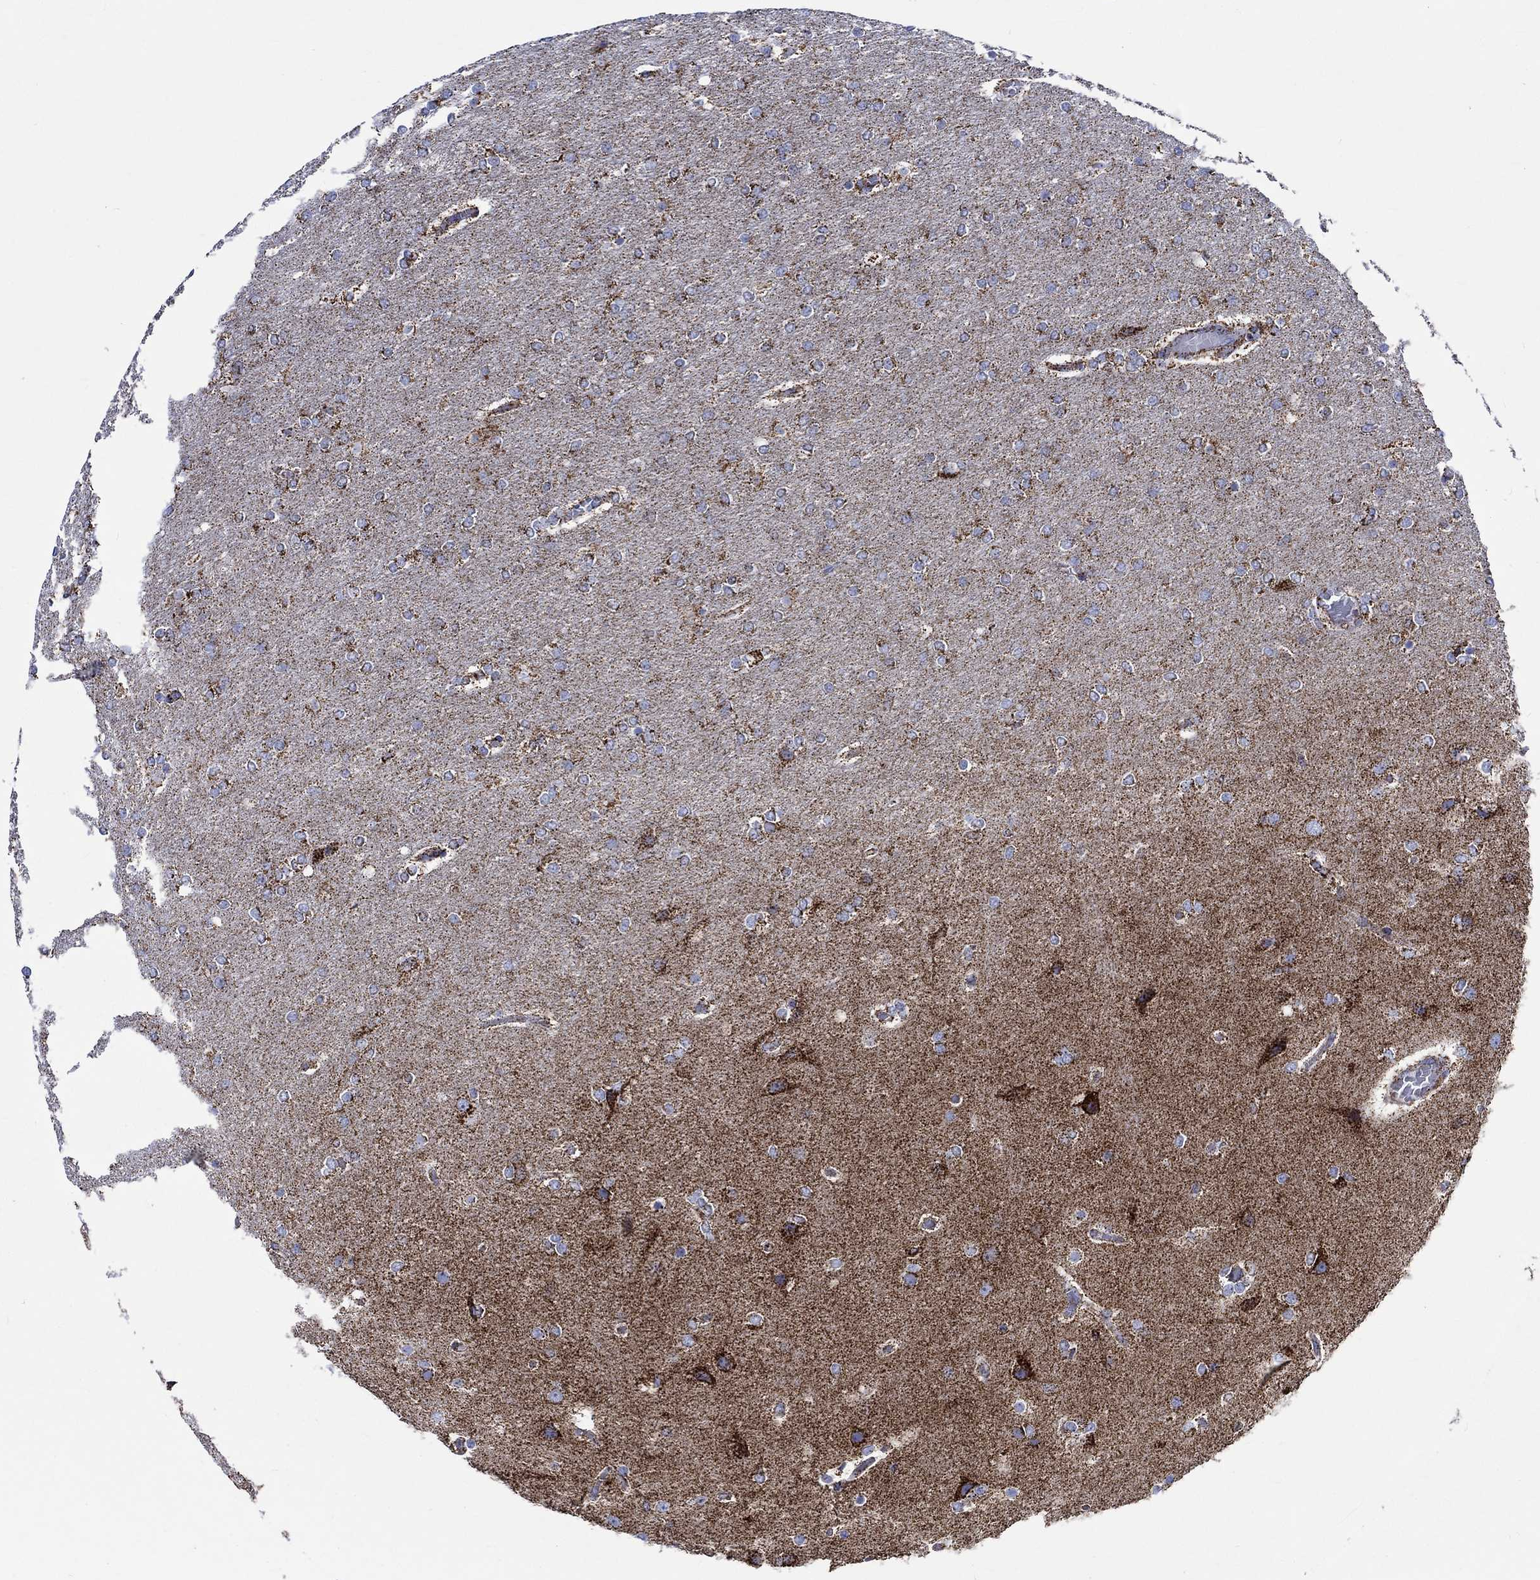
{"staining": {"intensity": "strong", "quantity": ">75%", "location": "cytoplasmic/membranous"}, "tissue": "glioma", "cell_type": "Tumor cells", "image_type": "cancer", "snomed": [{"axis": "morphology", "description": "Glioma, malignant, High grade"}, {"axis": "topography", "description": "Brain"}], "caption": "The immunohistochemical stain shows strong cytoplasmic/membranous positivity in tumor cells of malignant high-grade glioma tissue.", "gene": "RCE1", "patient": {"sex": "female", "age": 61}}